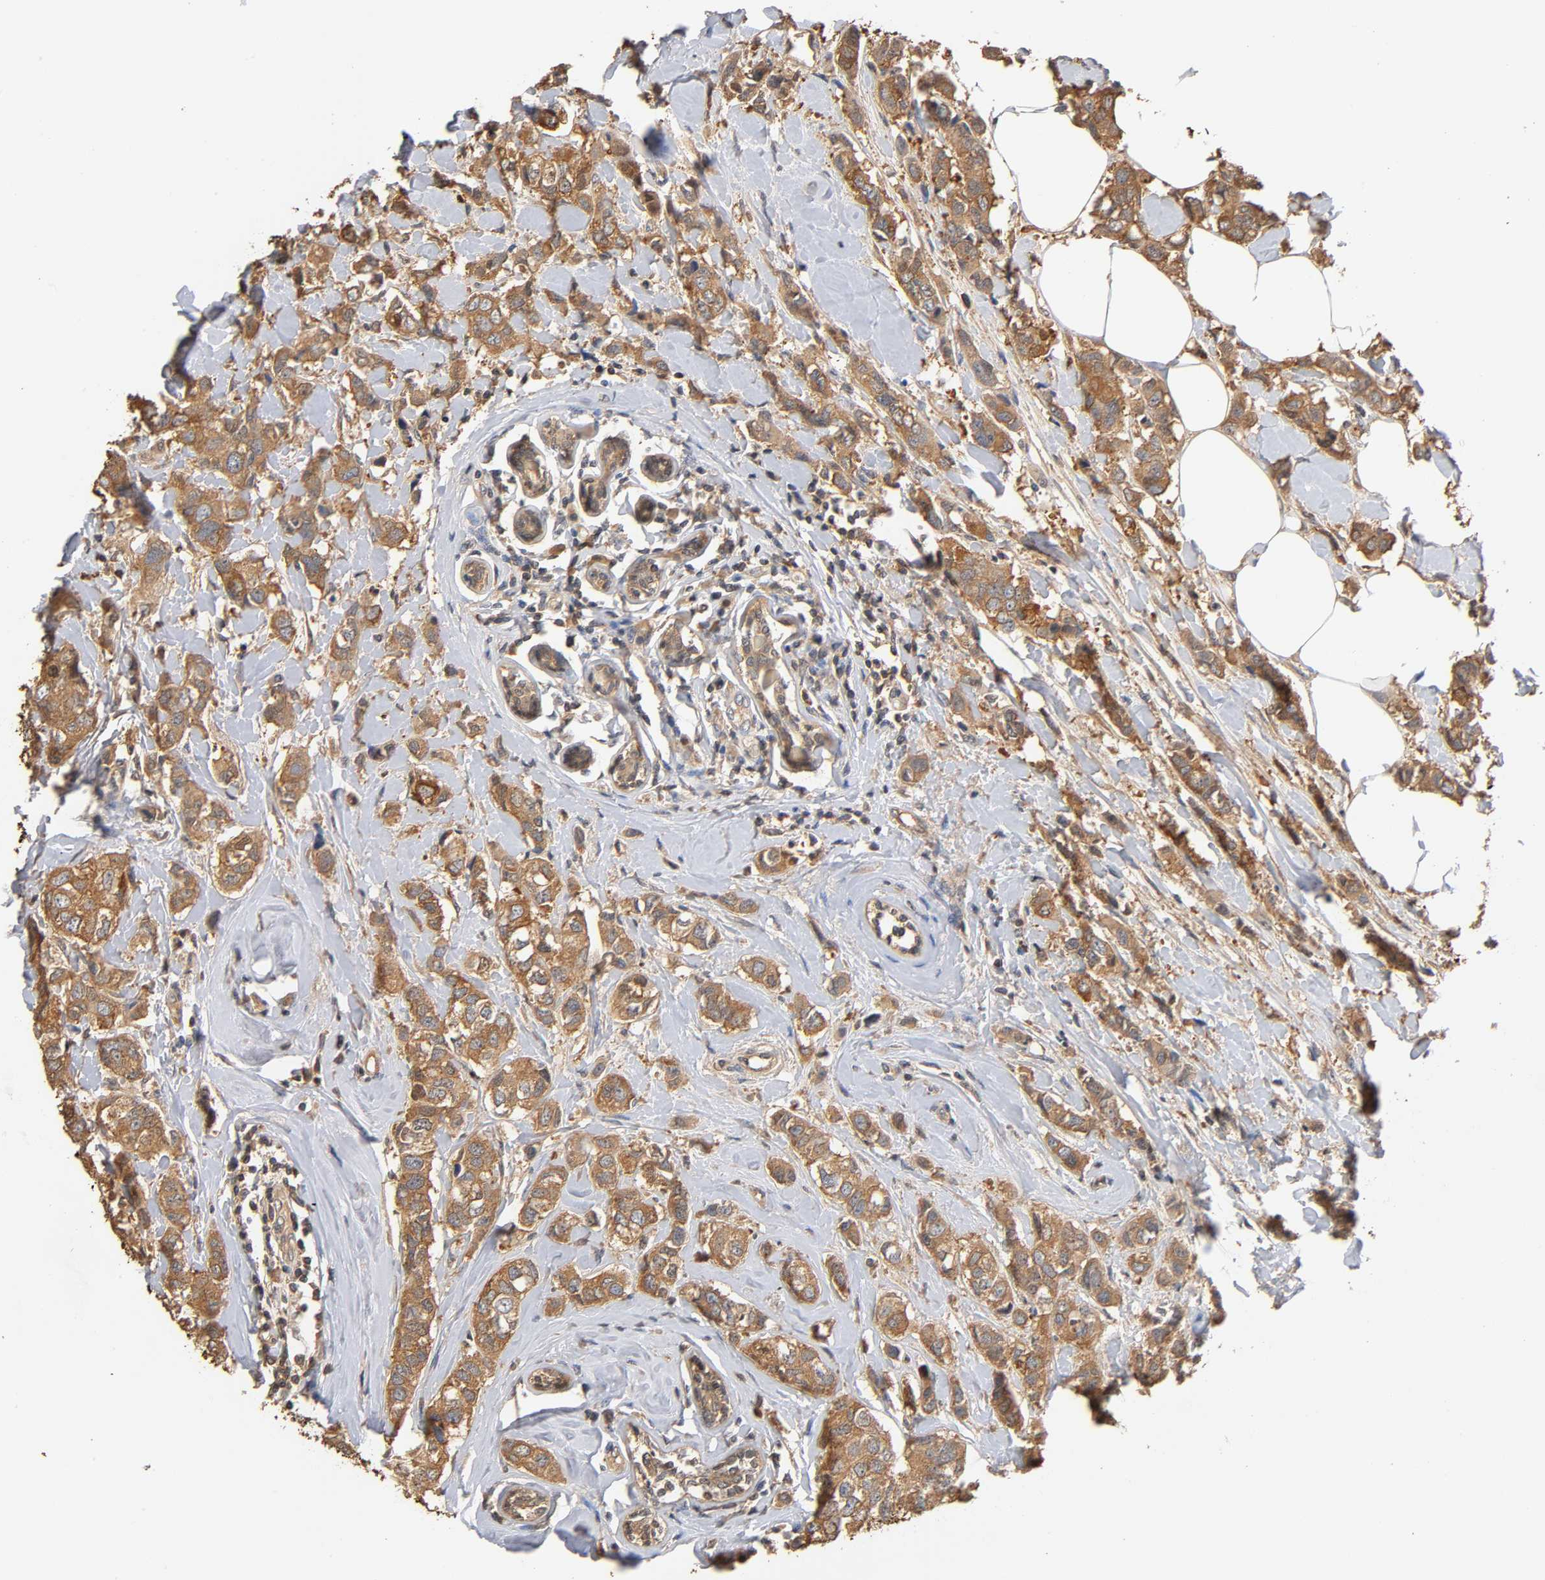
{"staining": {"intensity": "moderate", "quantity": ">75%", "location": "cytoplasmic/membranous"}, "tissue": "breast cancer", "cell_type": "Tumor cells", "image_type": "cancer", "snomed": [{"axis": "morphology", "description": "Duct carcinoma"}, {"axis": "topography", "description": "Breast"}], "caption": "This micrograph shows IHC staining of breast cancer, with medium moderate cytoplasmic/membranous expression in about >75% of tumor cells.", "gene": "ALDOA", "patient": {"sex": "female", "age": 50}}